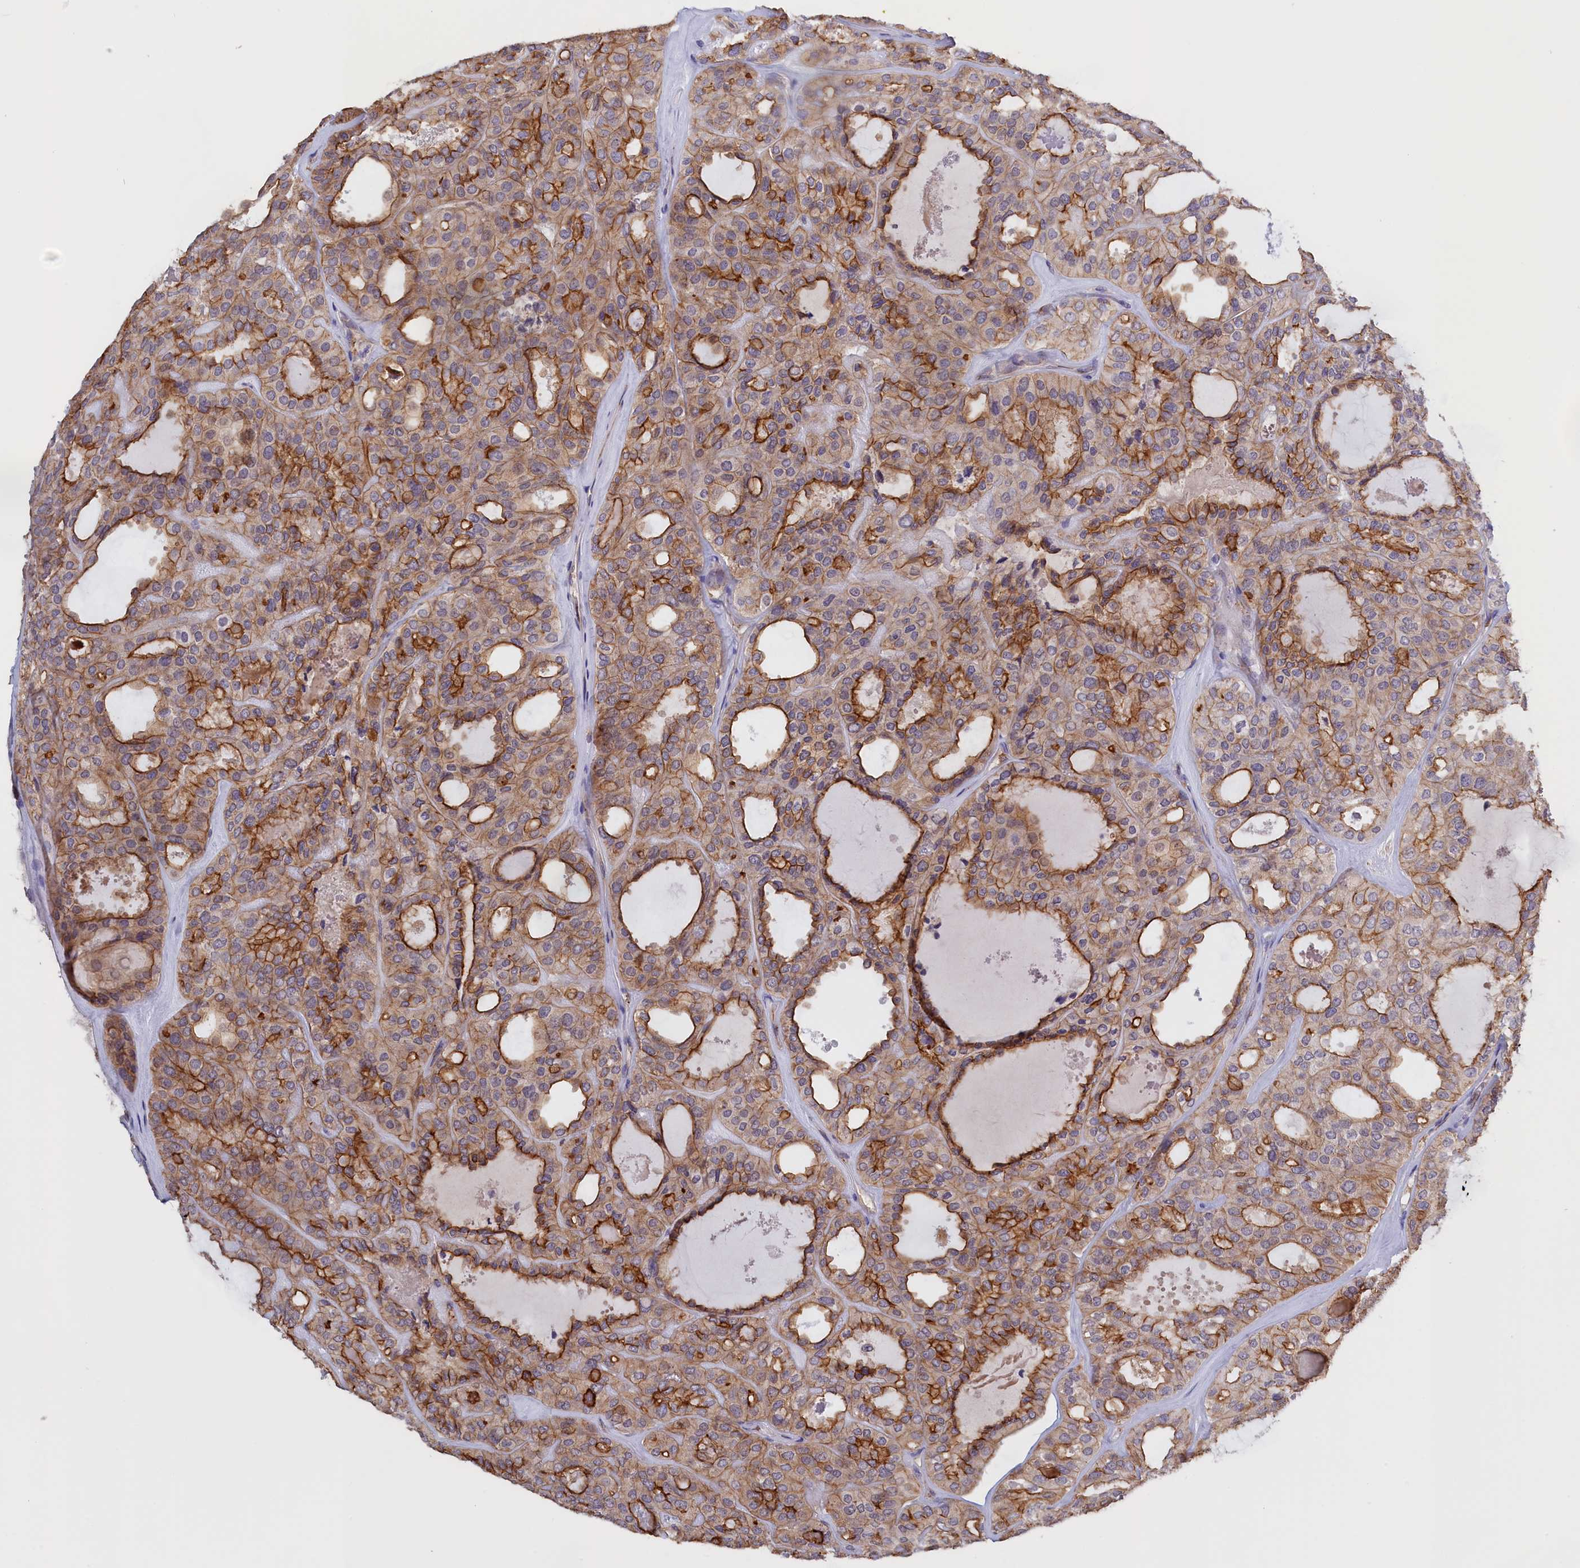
{"staining": {"intensity": "moderate", "quantity": ">75%", "location": "cytoplasmic/membranous"}, "tissue": "thyroid cancer", "cell_type": "Tumor cells", "image_type": "cancer", "snomed": [{"axis": "morphology", "description": "Follicular adenoma carcinoma, NOS"}, {"axis": "topography", "description": "Thyroid gland"}], "caption": "Immunohistochemistry of human follicular adenoma carcinoma (thyroid) displays medium levels of moderate cytoplasmic/membranous expression in about >75% of tumor cells.", "gene": "COL19A1", "patient": {"sex": "male", "age": 75}}